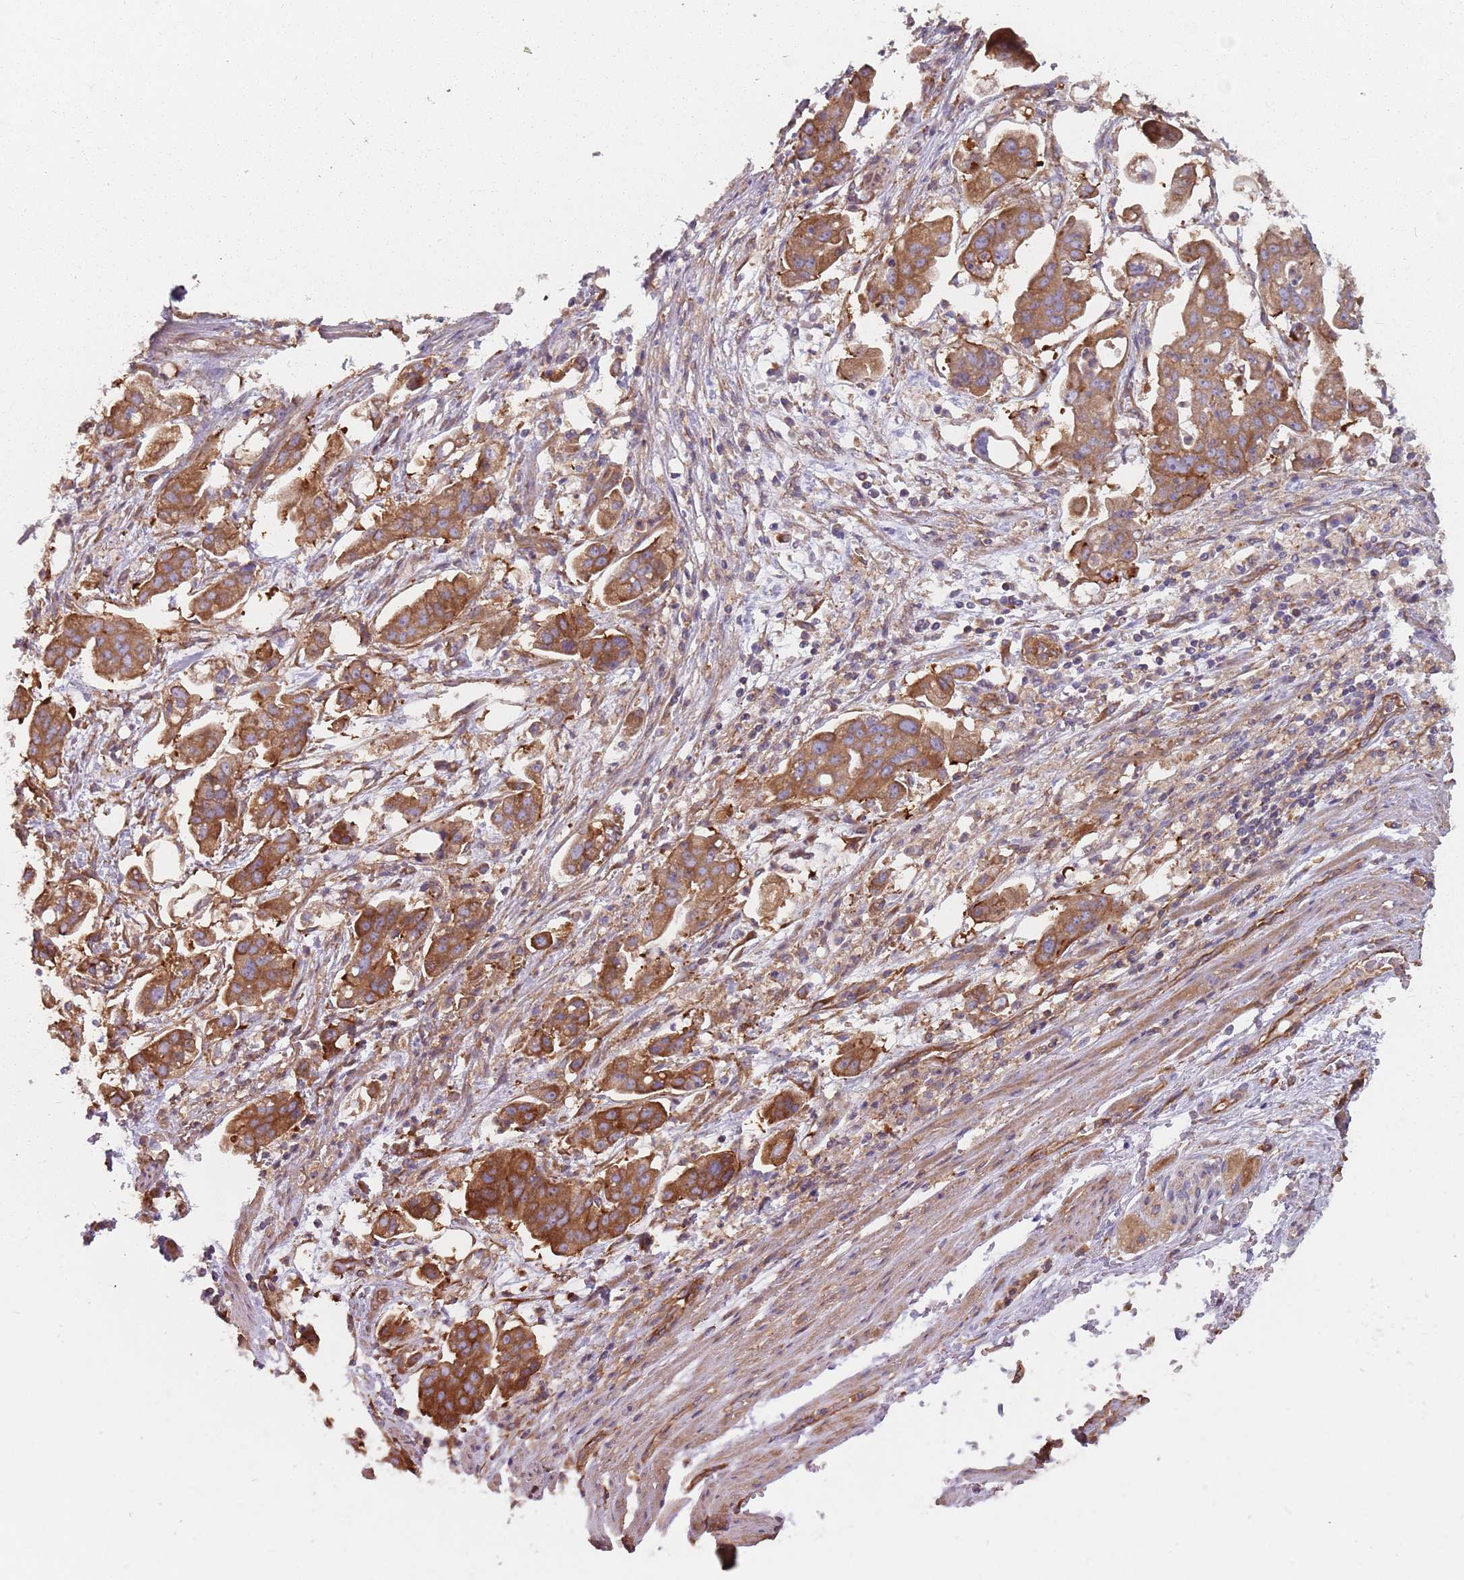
{"staining": {"intensity": "strong", "quantity": ">75%", "location": "cytoplasmic/membranous"}, "tissue": "stomach cancer", "cell_type": "Tumor cells", "image_type": "cancer", "snomed": [{"axis": "morphology", "description": "Adenocarcinoma, NOS"}, {"axis": "topography", "description": "Stomach"}], "caption": "Stomach adenocarcinoma stained with immunohistochemistry displays strong cytoplasmic/membranous expression in approximately >75% of tumor cells. (DAB (3,3'-diaminobenzidine) IHC with brightfield microscopy, high magnification).", "gene": "SPDL1", "patient": {"sex": "male", "age": 62}}